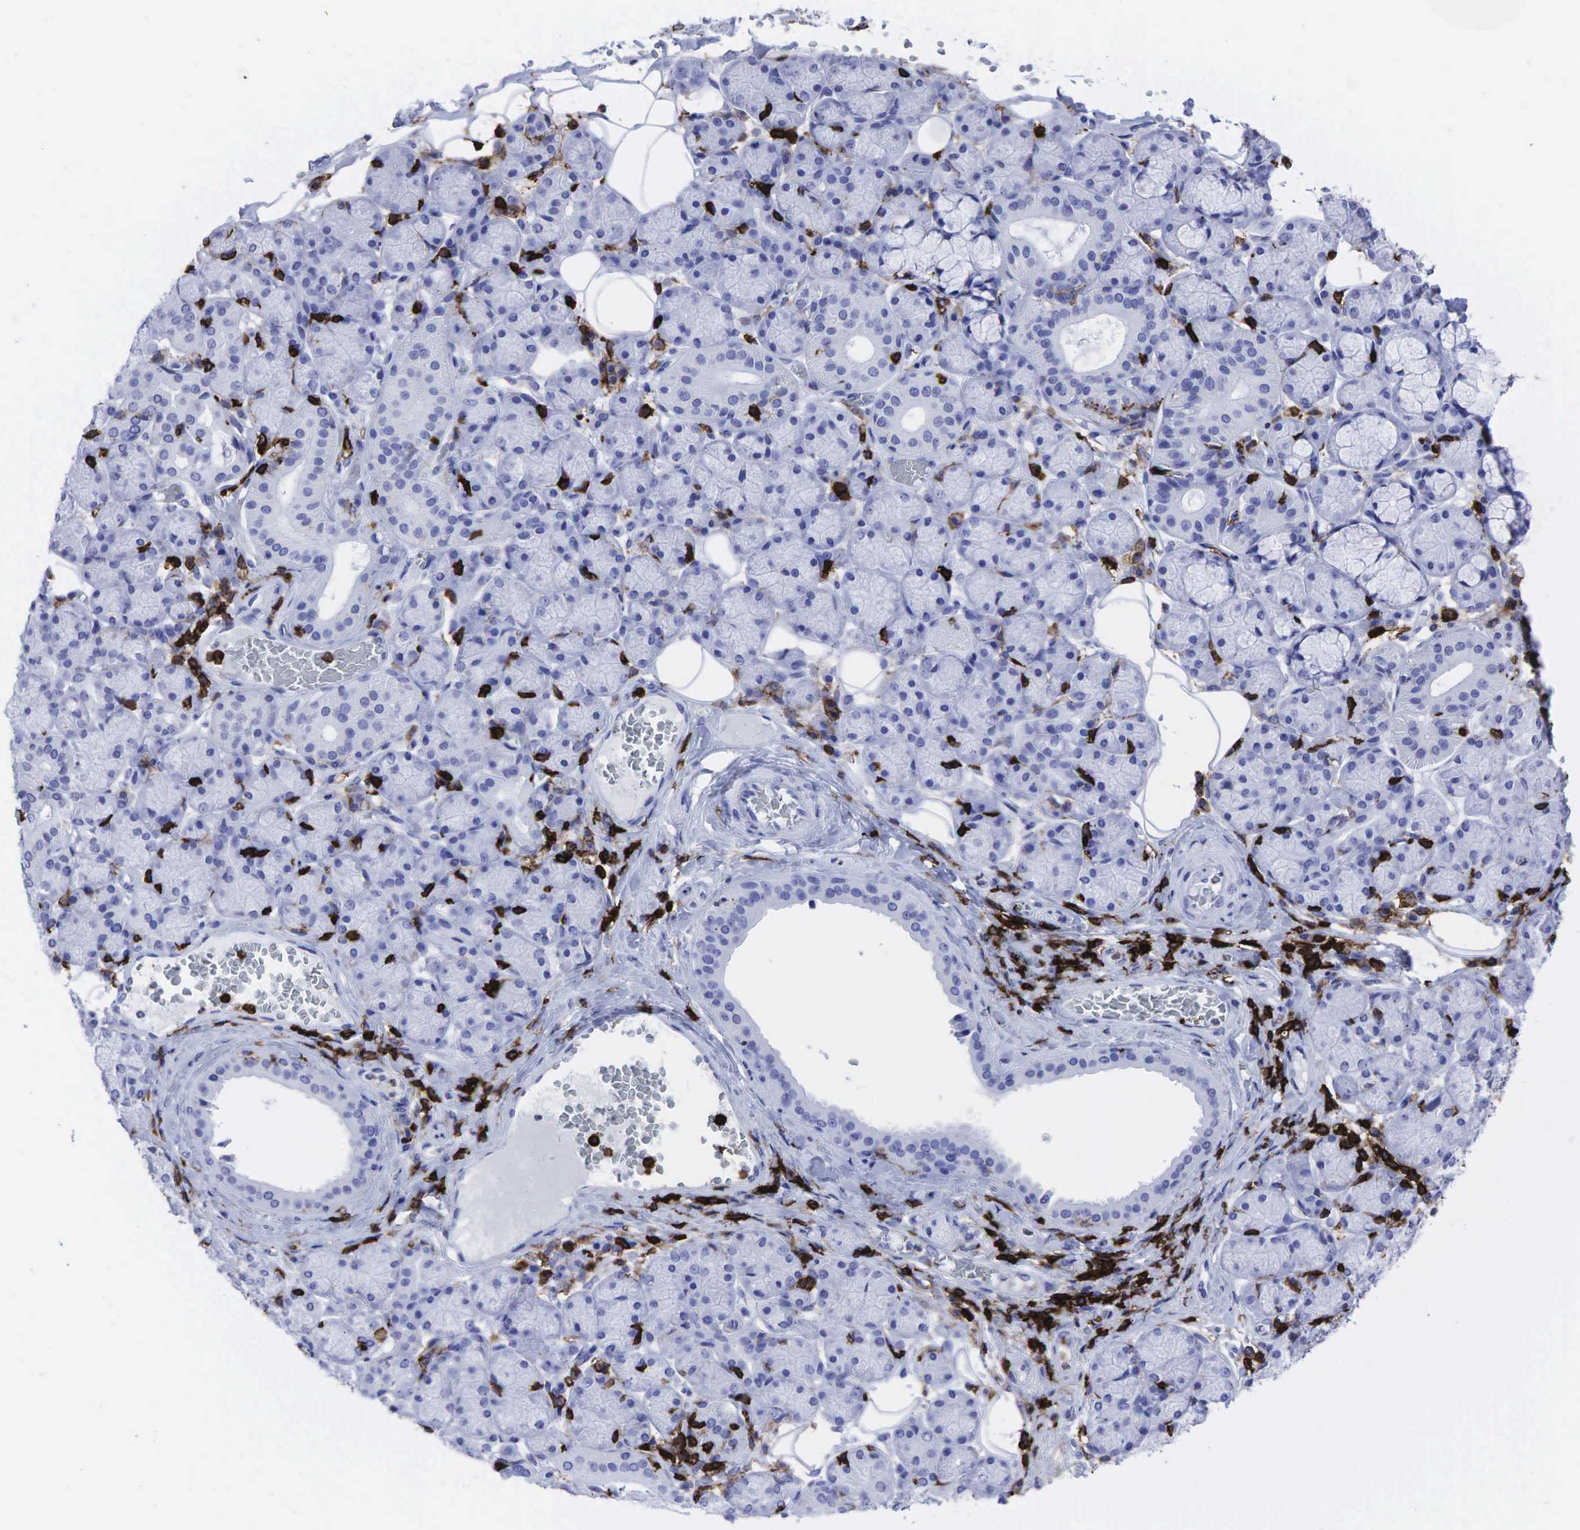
{"staining": {"intensity": "negative", "quantity": "none", "location": "none"}, "tissue": "salivary gland", "cell_type": "Glandular cells", "image_type": "normal", "snomed": [{"axis": "morphology", "description": "Normal tissue, NOS"}, {"axis": "topography", "description": "Salivary gland"}], "caption": "High power microscopy photomicrograph of an IHC histopathology image of unremarkable salivary gland, revealing no significant positivity in glandular cells.", "gene": "PTPRC", "patient": {"sex": "male", "age": 54}}